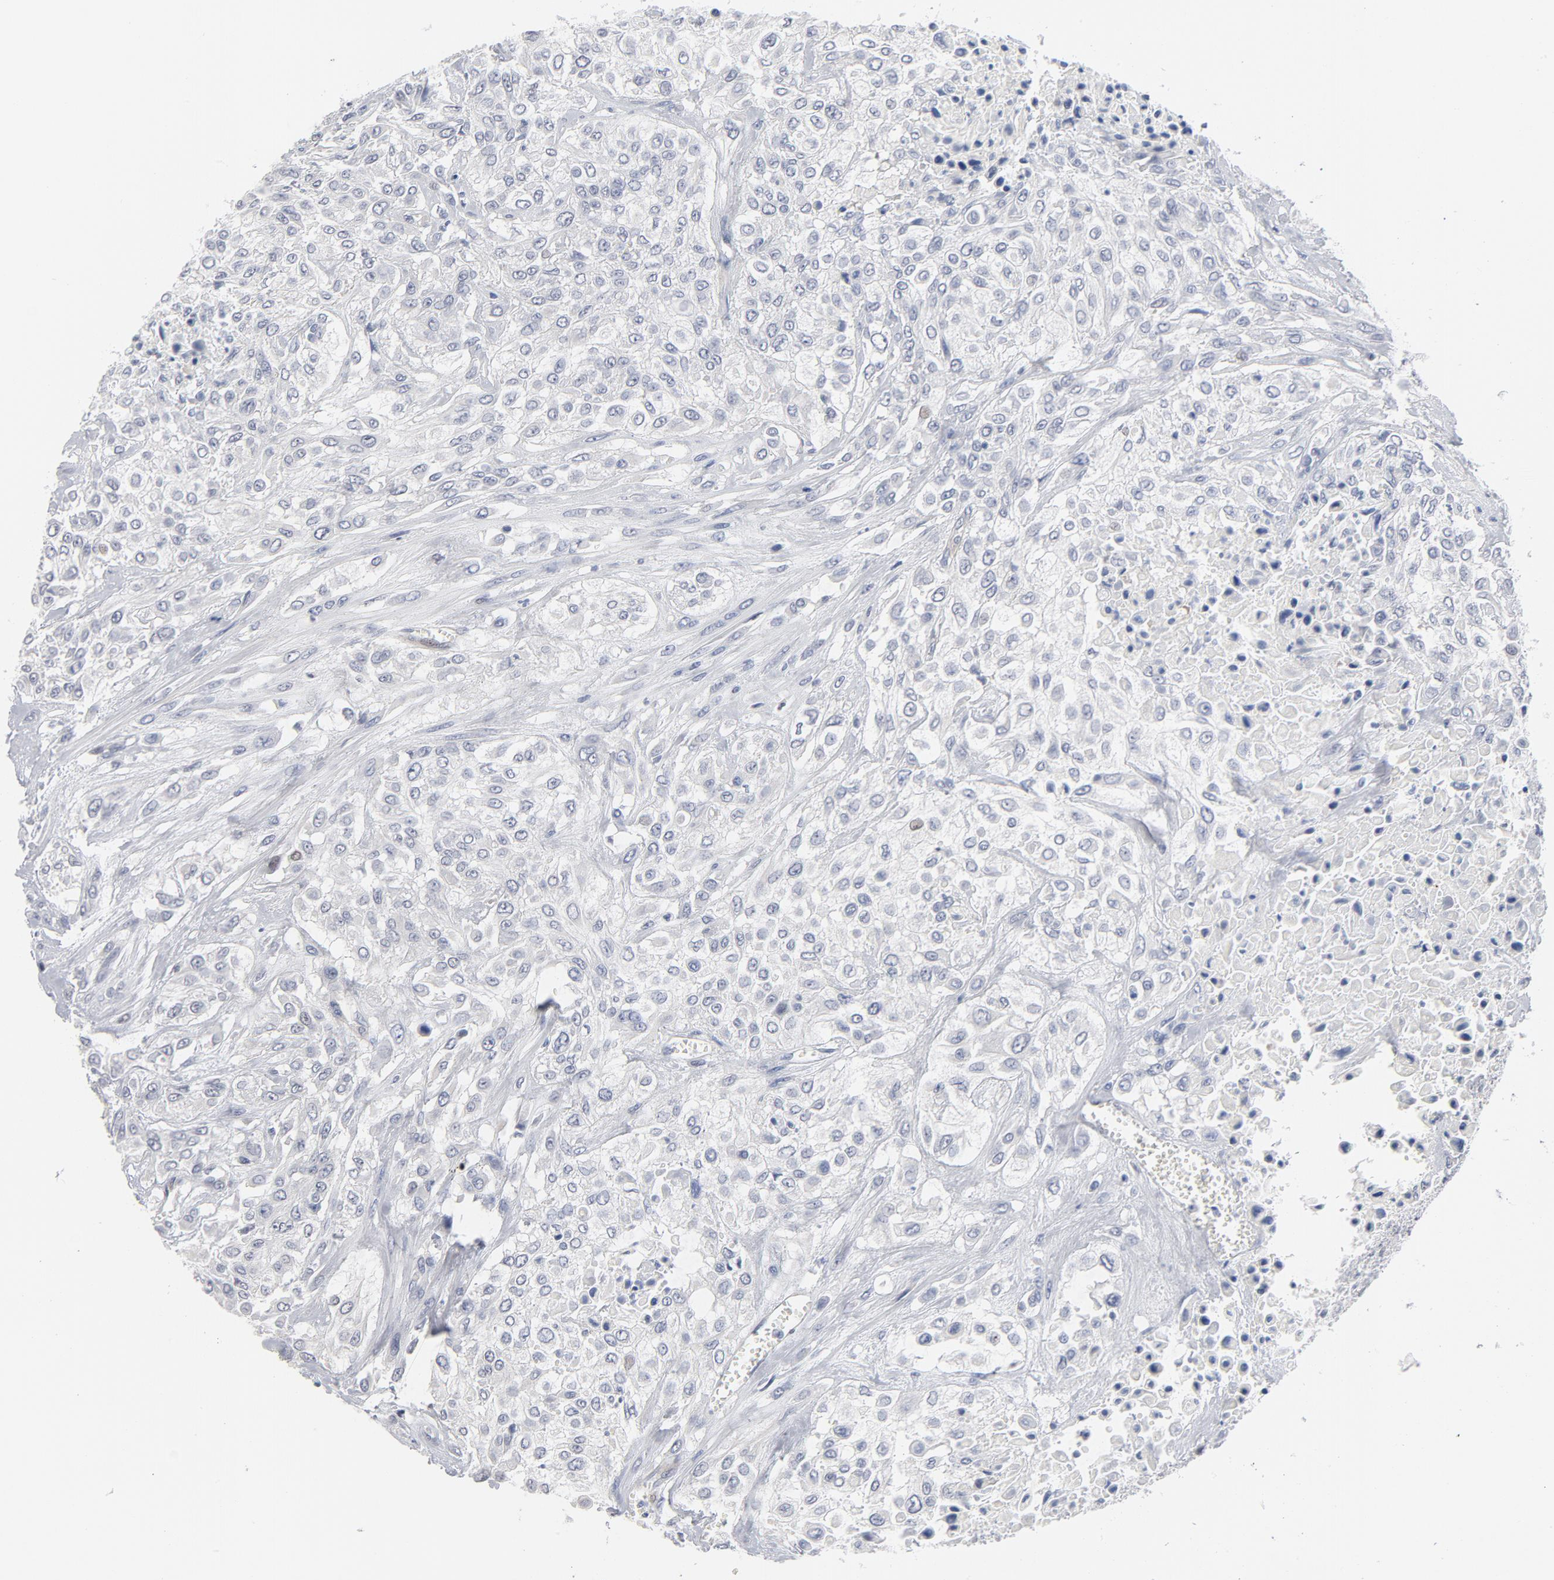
{"staining": {"intensity": "negative", "quantity": "none", "location": "none"}, "tissue": "urothelial cancer", "cell_type": "Tumor cells", "image_type": "cancer", "snomed": [{"axis": "morphology", "description": "Urothelial carcinoma, High grade"}, {"axis": "topography", "description": "Urinary bladder"}], "caption": "This is an immunohistochemistry (IHC) image of urothelial cancer. There is no staining in tumor cells.", "gene": "KCNK13", "patient": {"sex": "male", "age": 57}}